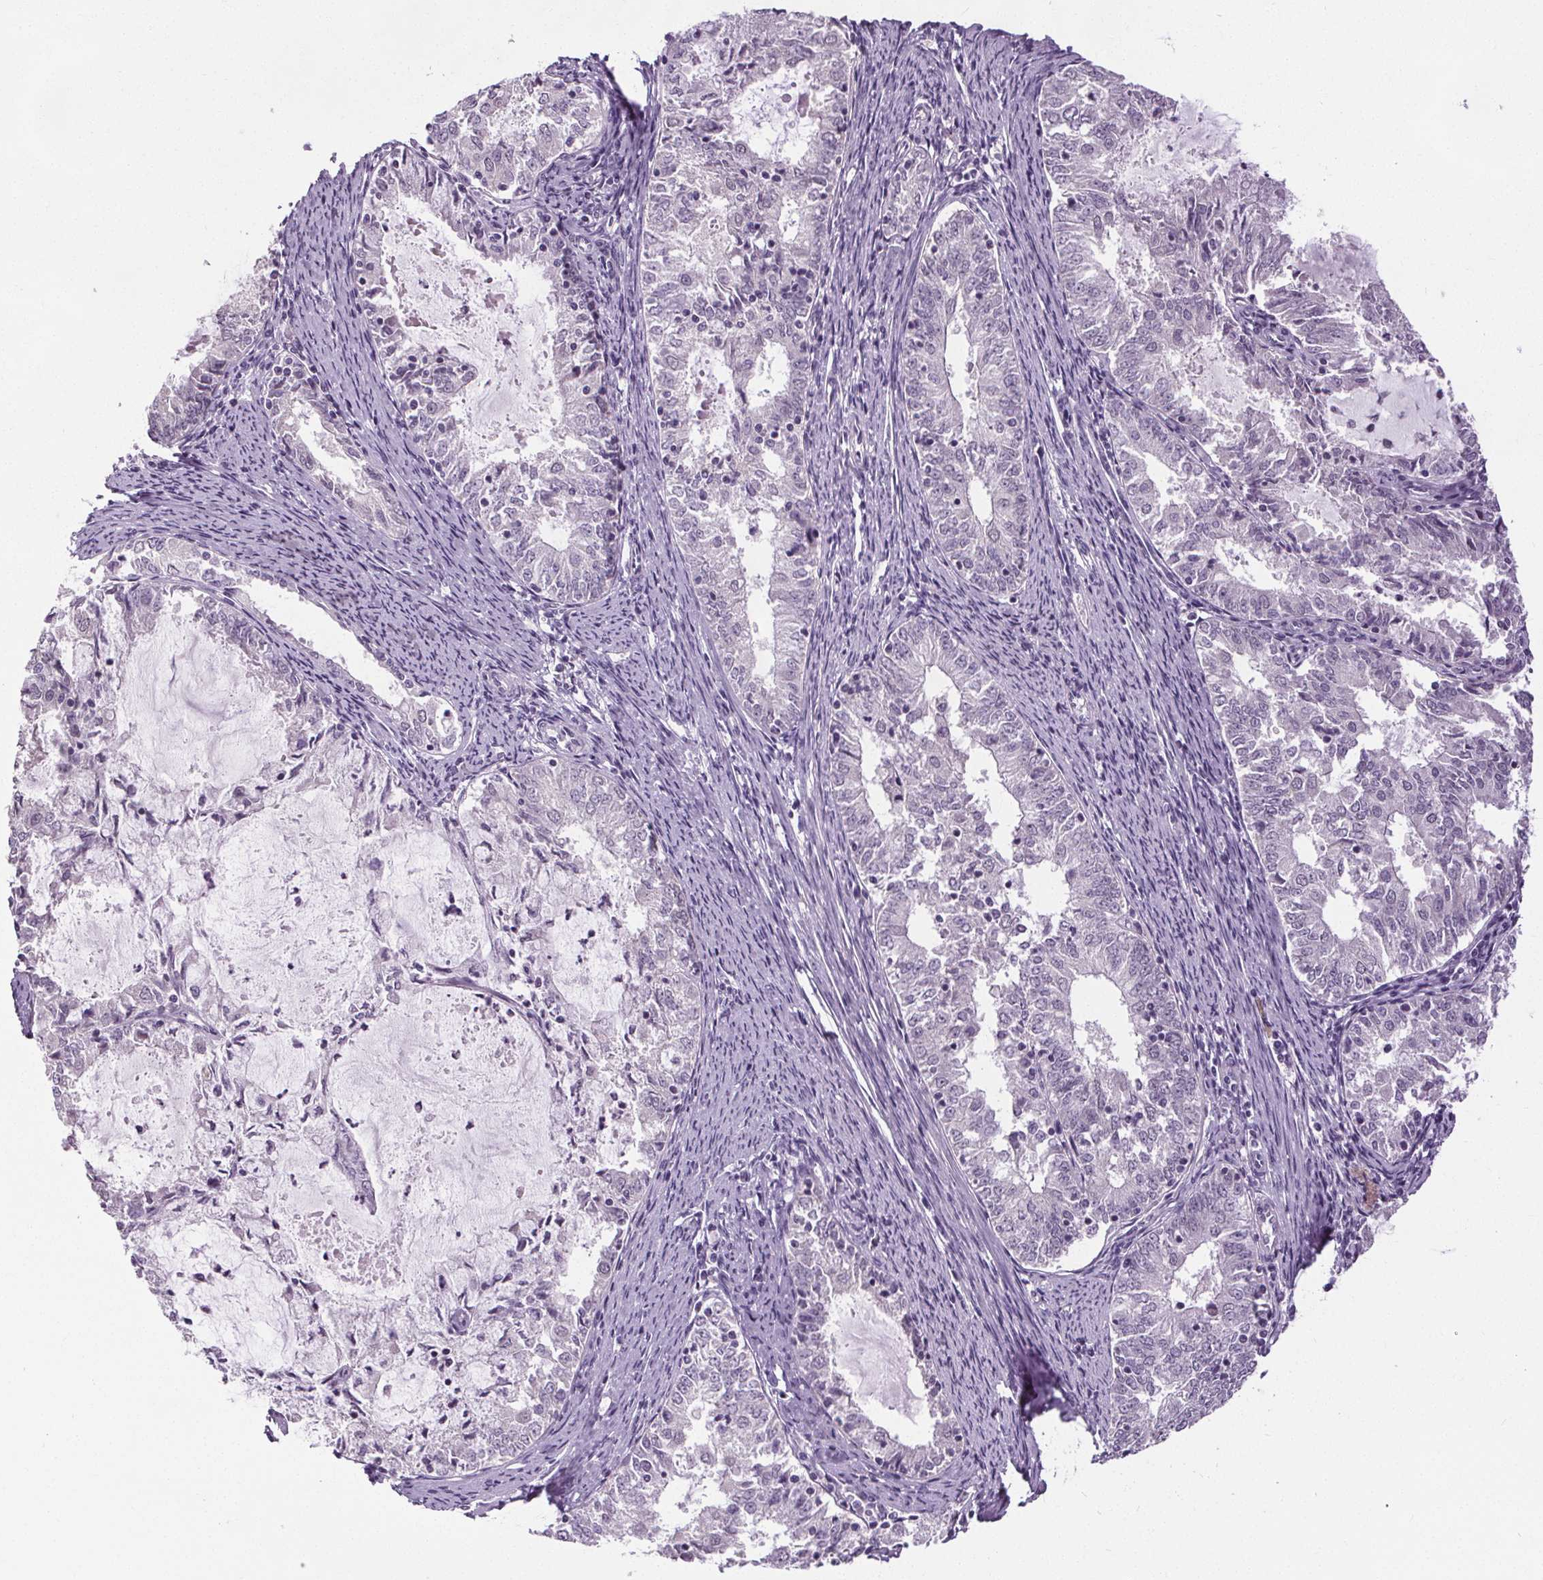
{"staining": {"intensity": "negative", "quantity": "none", "location": "none"}, "tissue": "endometrial cancer", "cell_type": "Tumor cells", "image_type": "cancer", "snomed": [{"axis": "morphology", "description": "Adenocarcinoma, NOS"}, {"axis": "topography", "description": "Endometrium"}], "caption": "A photomicrograph of endometrial cancer (adenocarcinoma) stained for a protein shows no brown staining in tumor cells.", "gene": "SLC2A9", "patient": {"sex": "female", "age": 57}}